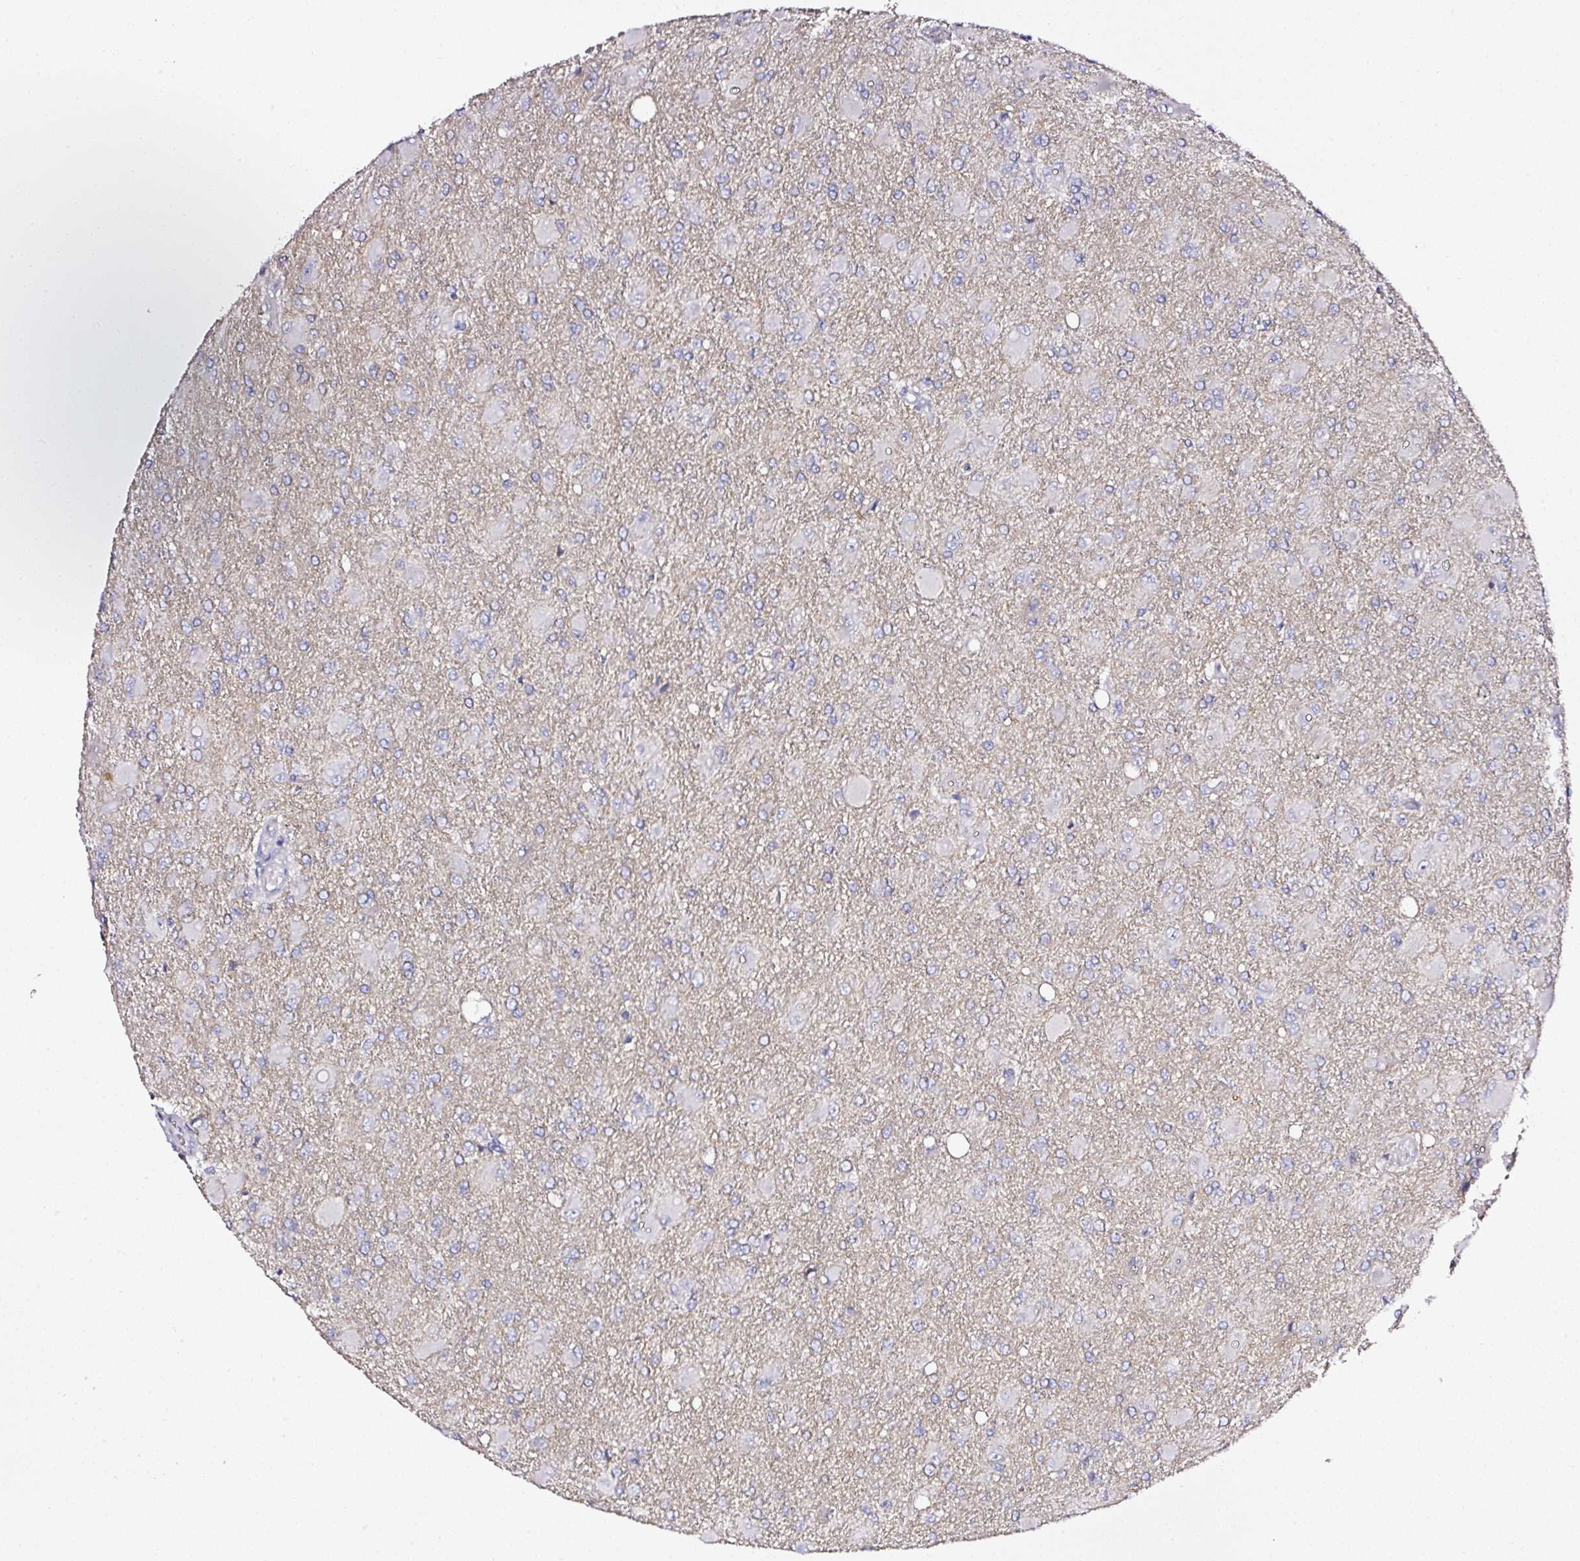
{"staining": {"intensity": "negative", "quantity": "none", "location": "none"}, "tissue": "glioma", "cell_type": "Tumor cells", "image_type": "cancer", "snomed": [{"axis": "morphology", "description": "Glioma, malignant, High grade"}, {"axis": "topography", "description": "Brain"}], "caption": "This is an immunohistochemistry histopathology image of human glioma. There is no positivity in tumor cells.", "gene": "CD47", "patient": {"sex": "male", "age": 67}}